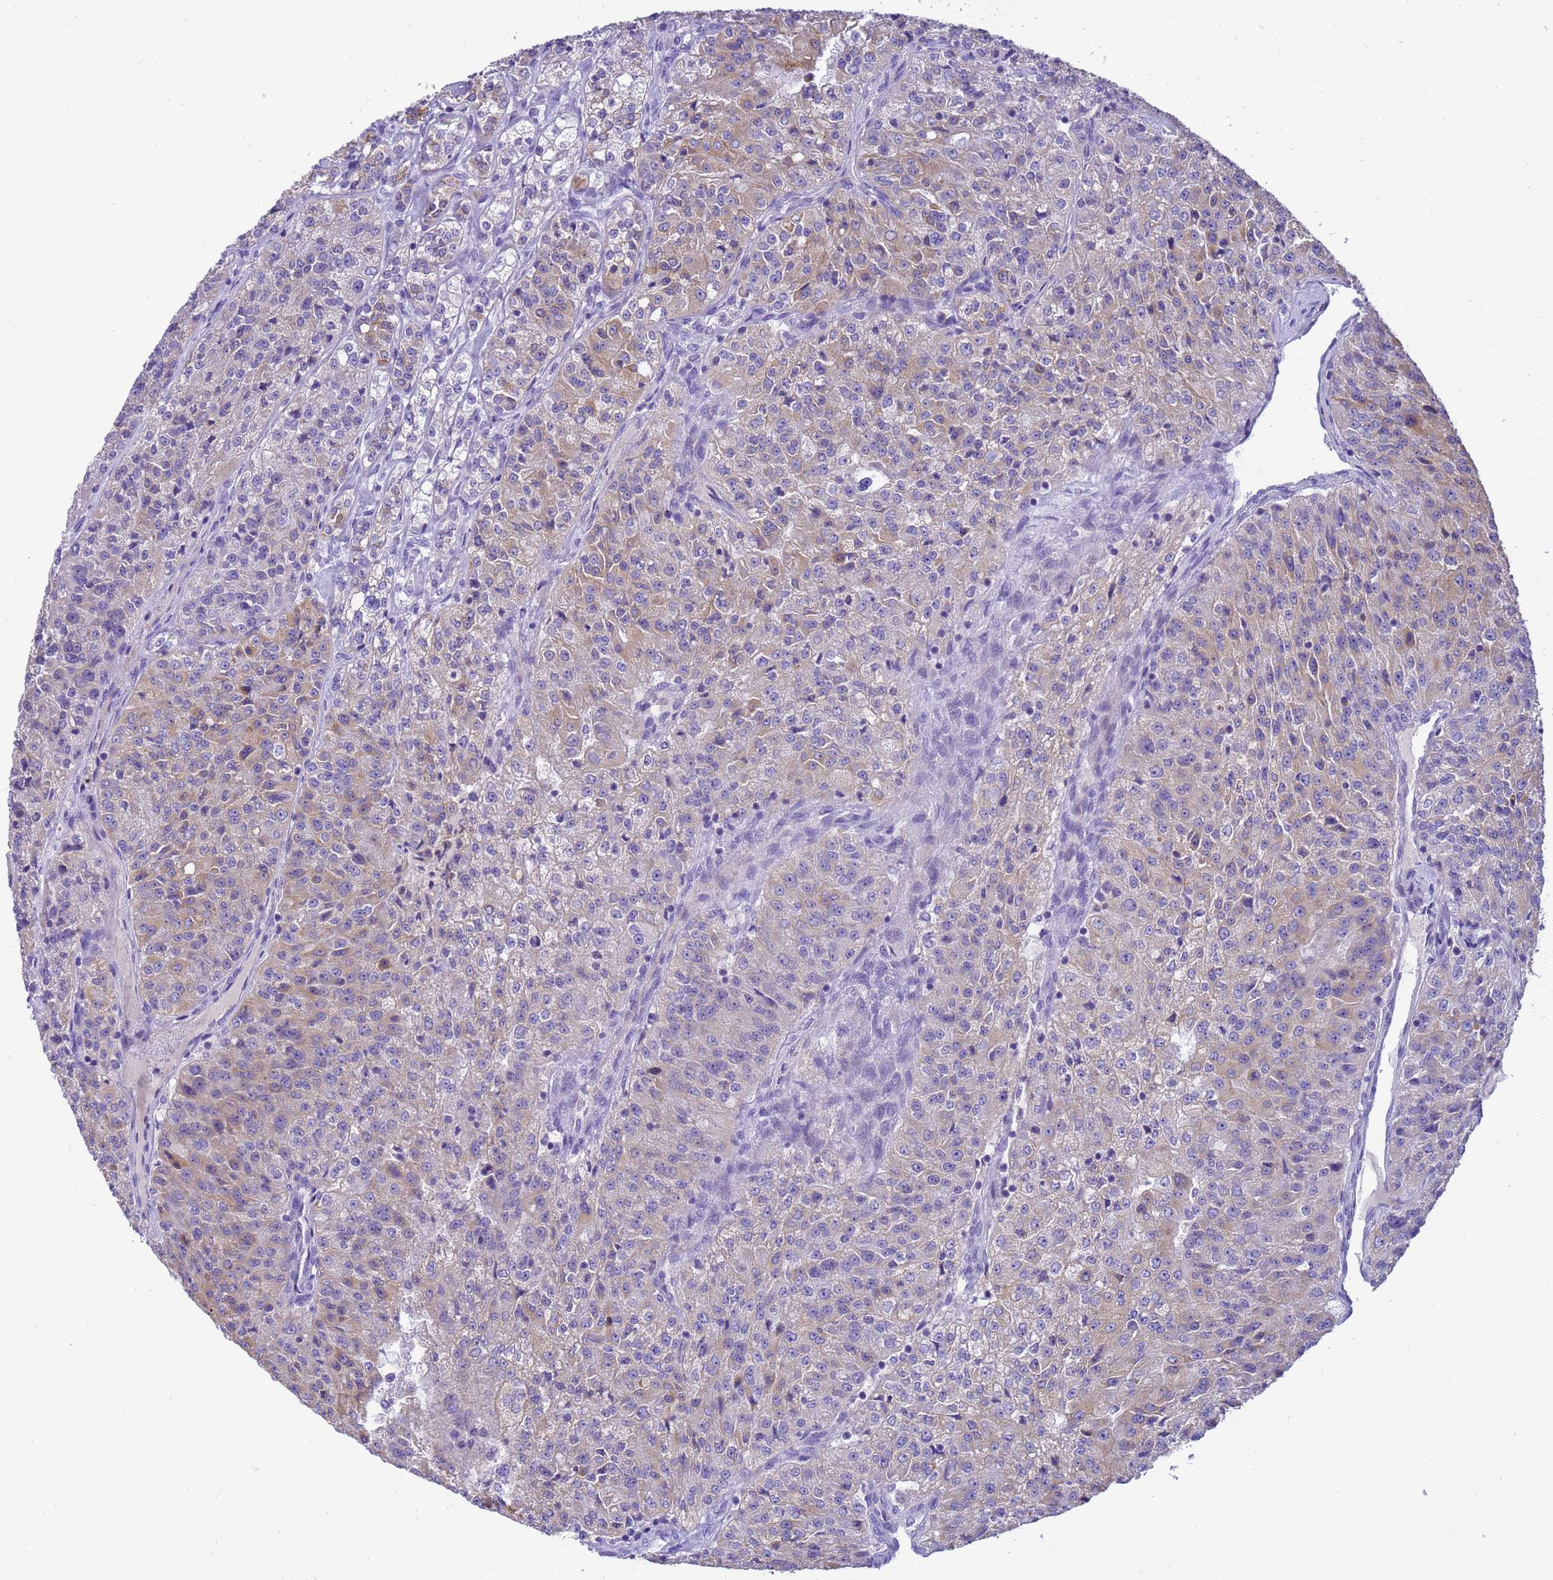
{"staining": {"intensity": "weak", "quantity": "<25%", "location": "cytoplasmic/membranous"}, "tissue": "renal cancer", "cell_type": "Tumor cells", "image_type": "cancer", "snomed": [{"axis": "morphology", "description": "Adenocarcinoma, NOS"}, {"axis": "topography", "description": "Kidney"}], "caption": "DAB (3,3'-diaminobenzidine) immunohistochemical staining of human renal cancer demonstrates no significant expression in tumor cells. (DAB (3,3'-diaminobenzidine) immunohistochemistry visualized using brightfield microscopy, high magnification).", "gene": "PIEZO2", "patient": {"sex": "female", "age": 63}}